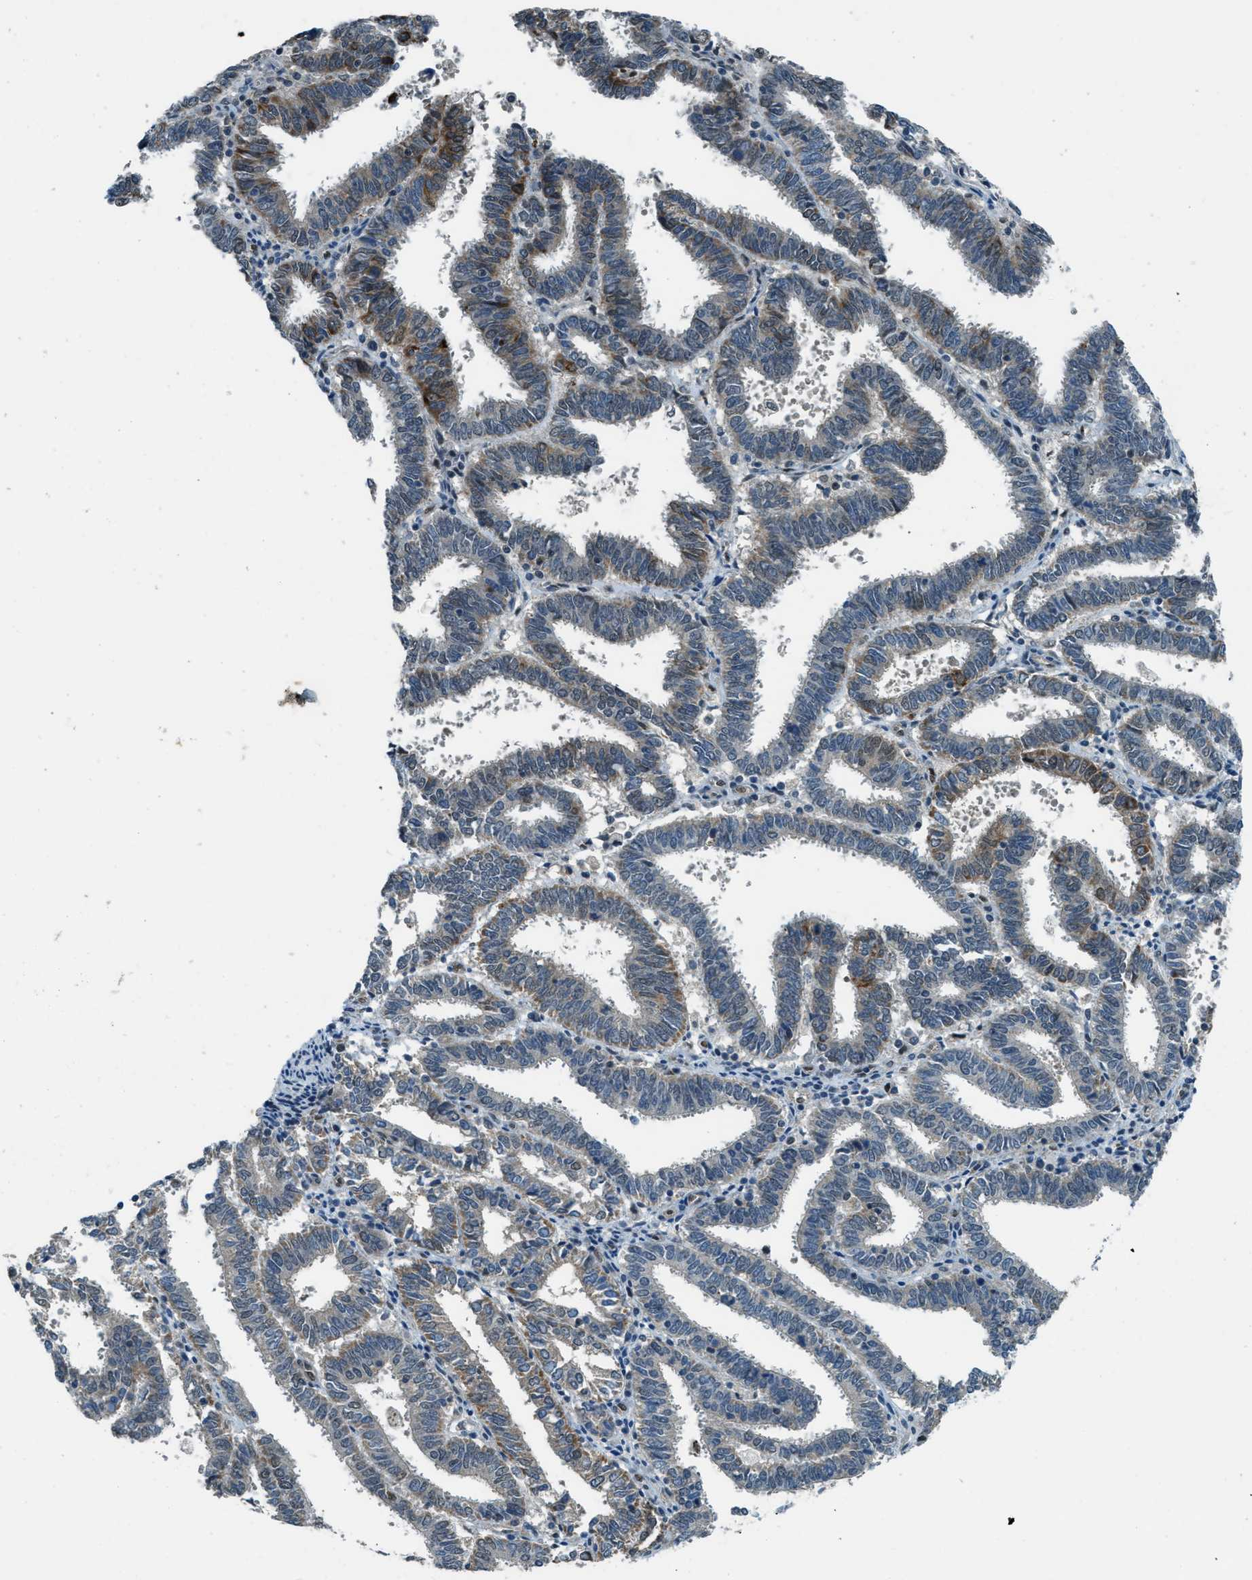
{"staining": {"intensity": "moderate", "quantity": "<25%", "location": "cytoplasmic/membranous"}, "tissue": "endometrial cancer", "cell_type": "Tumor cells", "image_type": "cancer", "snomed": [{"axis": "morphology", "description": "Adenocarcinoma, NOS"}, {"axis": "topography", "description": "Uterus"}], "caption": "Protein expression analysis of human endometrial adenocarcinoma reveals moderate cytoplasmic/membranous positivity in about <25% of tumor cells. (DAB (3,3'-diaminobenzidine) IHC, brown staining for protein, blue staining for nuclei).", "gene": "NPEPL1", "patient": {"sex": "female", "age": 83}}